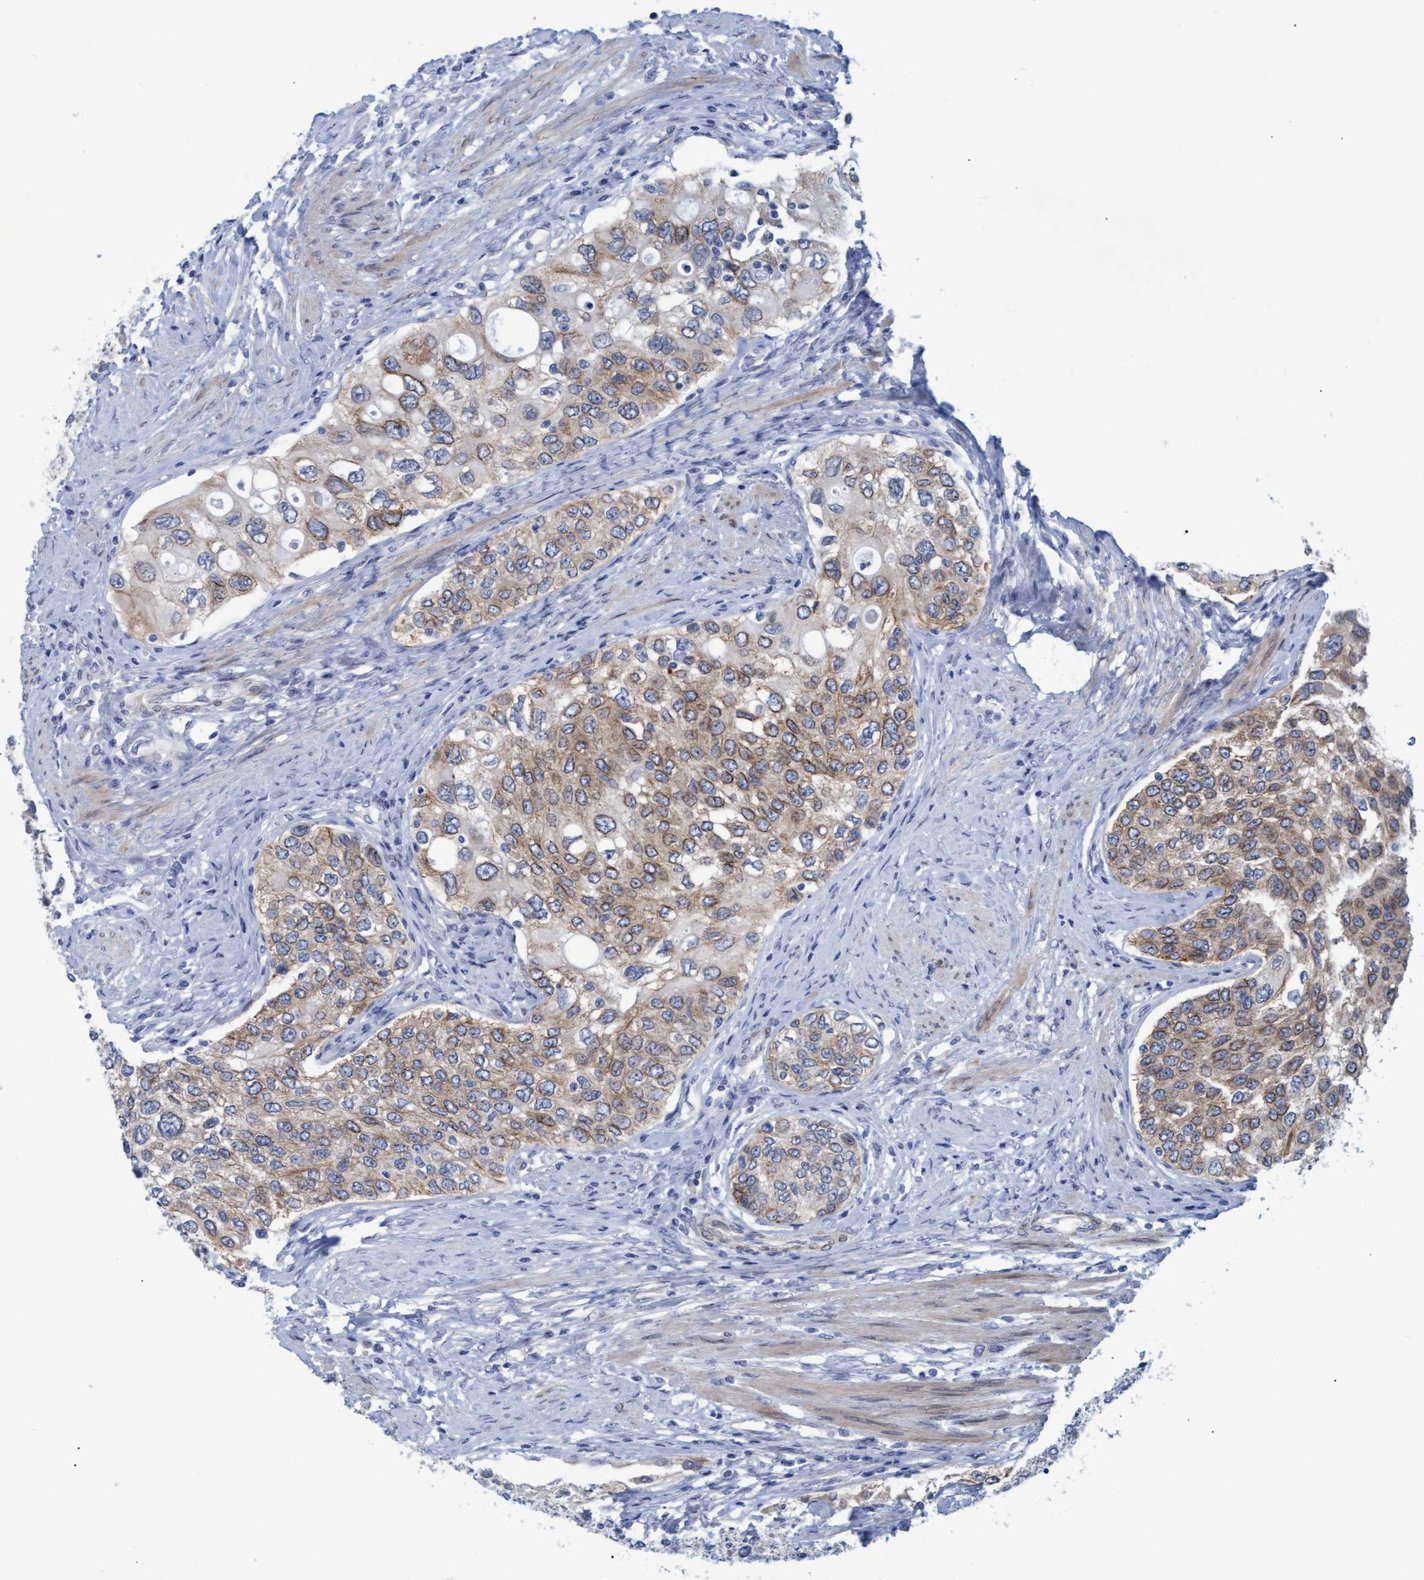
{"staining": {"intensity": "weak", "quantity": ">75%", "location": "cytoplasmic/membranous"}, "tissue": "urothelial cancer", "cell_type": "Tumor cells", "image_type": "cancer", "snomed": [{"axis": "morphology", "description": "Urothelial carcinoma, High grade"}, {"axis": "topography", "description": "Urinary bladder"}], "caption": "Protein staining of high-grade urothelial carcinoma tissue demonstrates weak cytoplasmic/membranous staining in approximately >75% of tumor cells.", "gene": "SSTR3", "patient": {"sex": "female", "age": 56}}